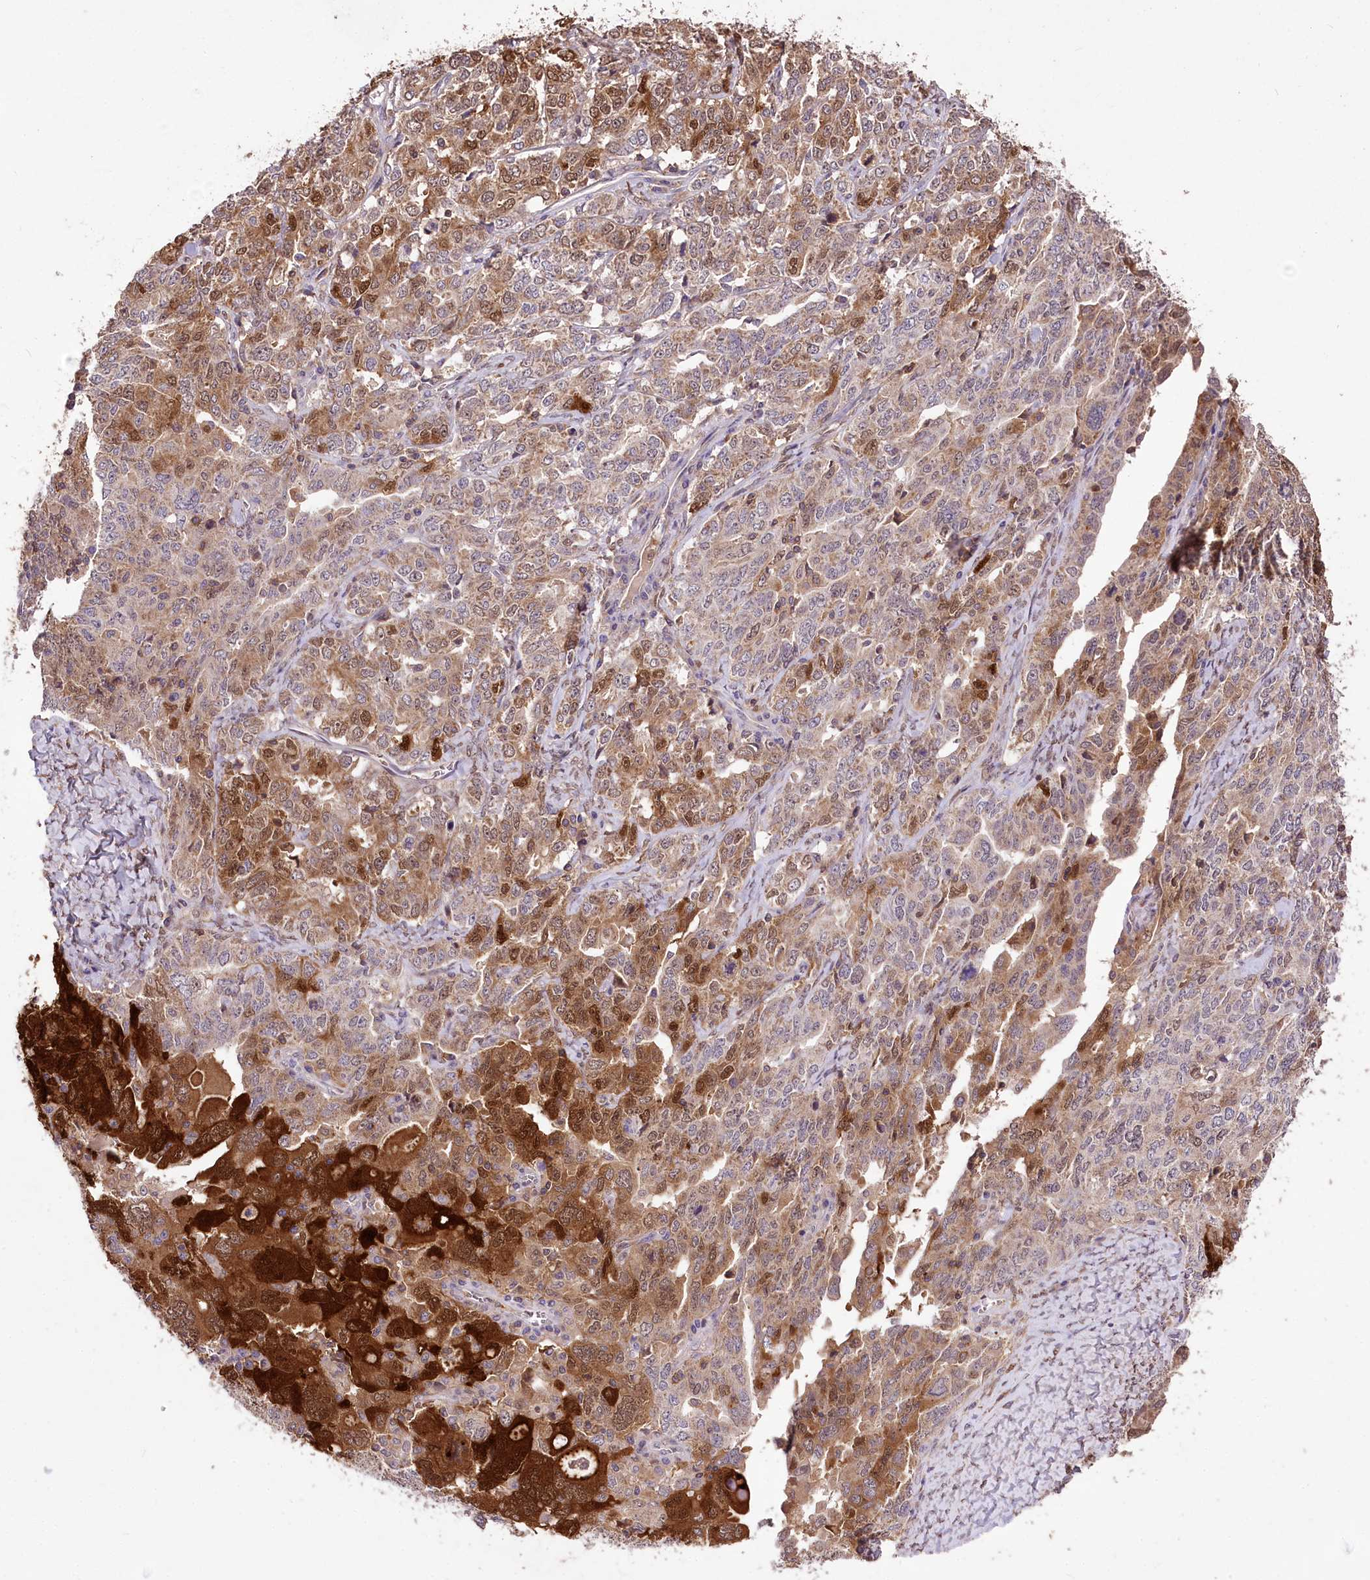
{"staining": {"intensity": "strong", "quantity": "25%-75%", "location": "cytoplasmic/membranous,nuclear"}, "tissue": "ovarian cancer", "cell_type": "Tumor cells", "image_type": "cancer", "snomed": [{"axis": "morphology", "description": "Carcinoma, endometroid"}, {"axis": "topography", "description": "Ovary"}], "caption": "Immunohistochemistry histopathology image of human ovarian cancer stained for a protein (brown), which exhibits high levels of strong cytoplasmic/membranous and nuclear expression in about 25%-75% of tumor cells.", "gene": "SERGEF", "patient": {"sex": "female", "age": 62}}